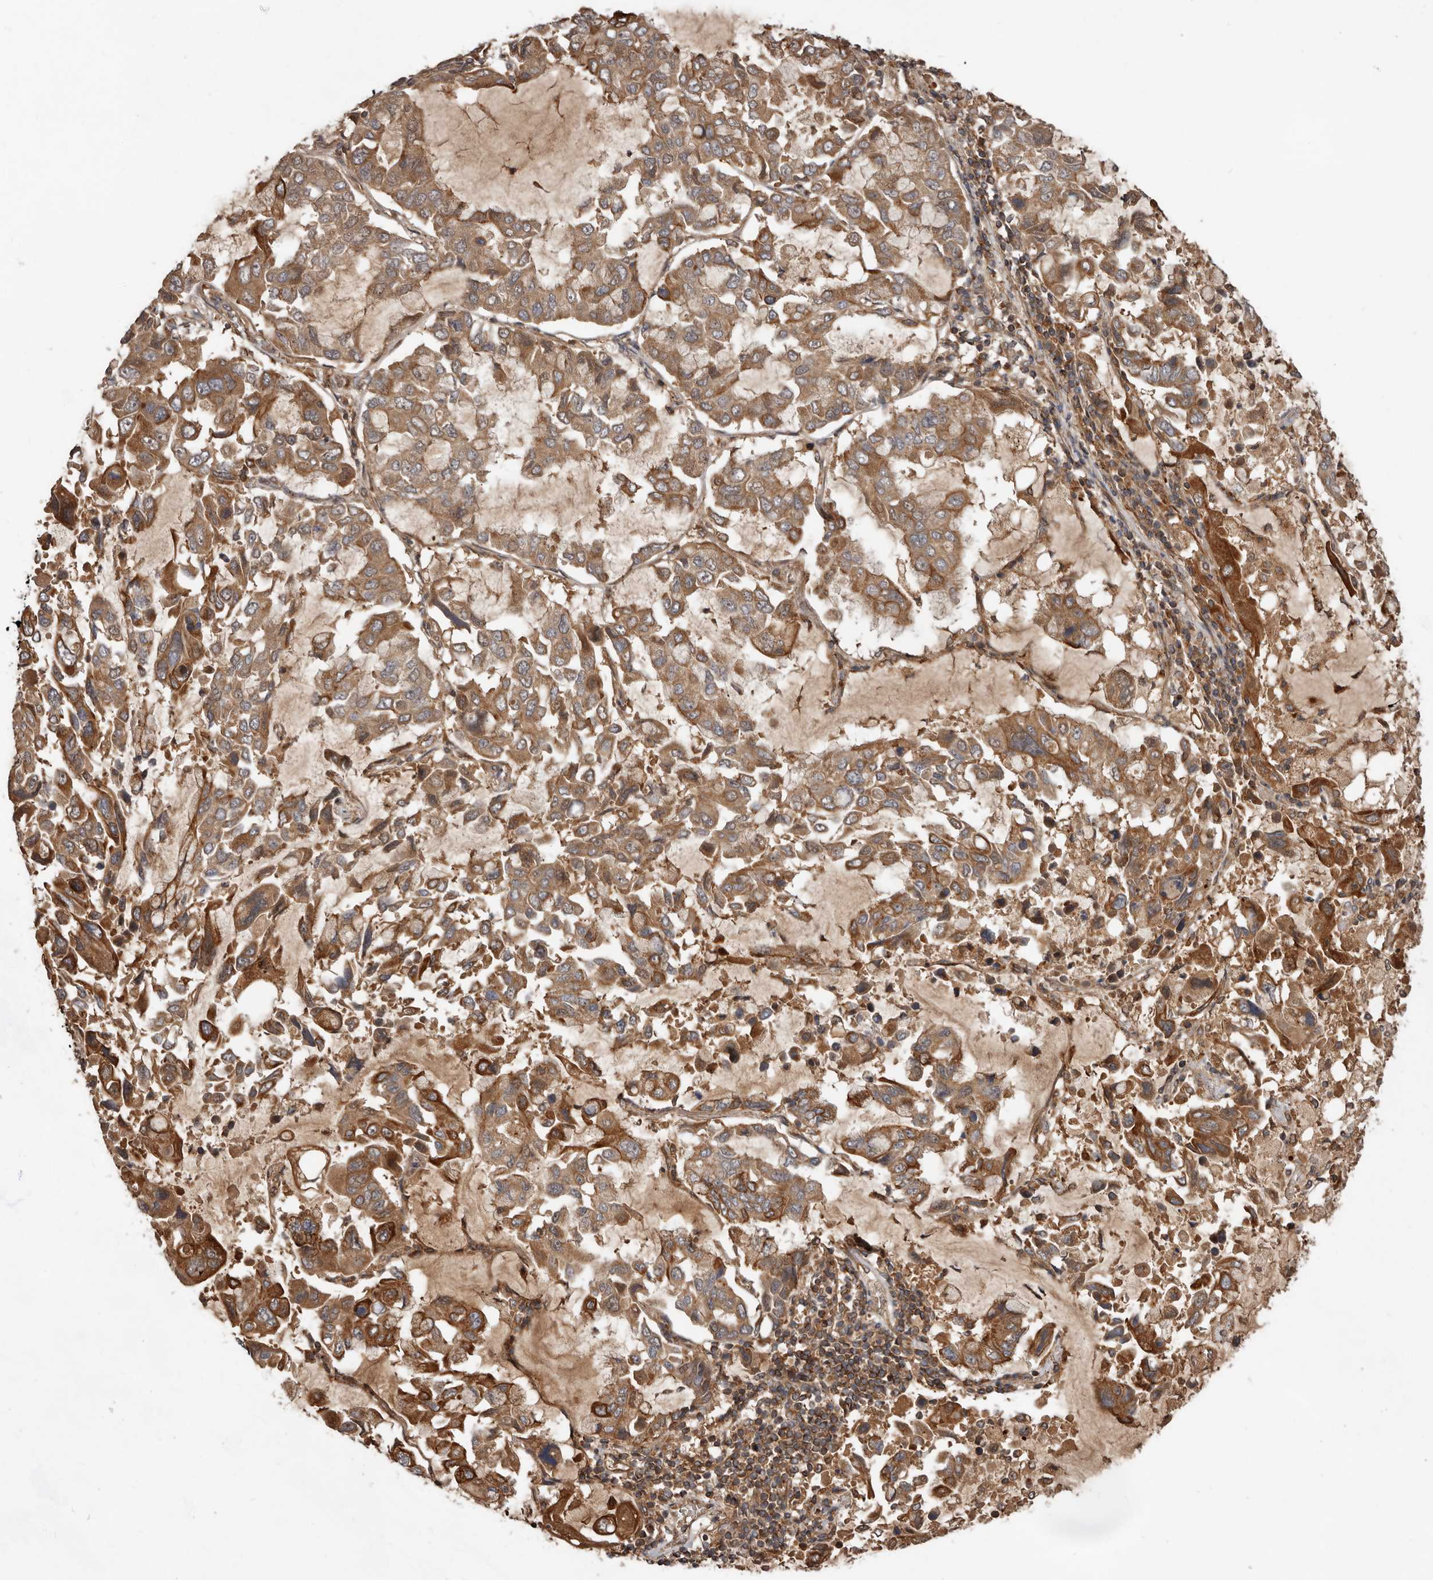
{"staining": {"intensity": "moderate", "quantity": ">75%", "location": "cytoplasmic/membranous"}, "tissue": "lung cancer", "cell_type": "Tumor cells", "image_type": "cancer", "snomed": [{"axis": "morphology", "description": "Adenocarcinoma, NOS"}, {"axis": "topography", "description": "Lung"}], "caption": "Immunohistochemistry (IHC) (DAB (3,3'-diaminobenzidine)) staining of human lung cancer (adenocarcinoma) shows moderate cytoplasmic/membranous protein positivity in about >75% of tumor cells. The protein is shown in brown color, while the nuclei are stained blue.", "gene": "STK36", "patient": {"sex": "male", "age": 64}}